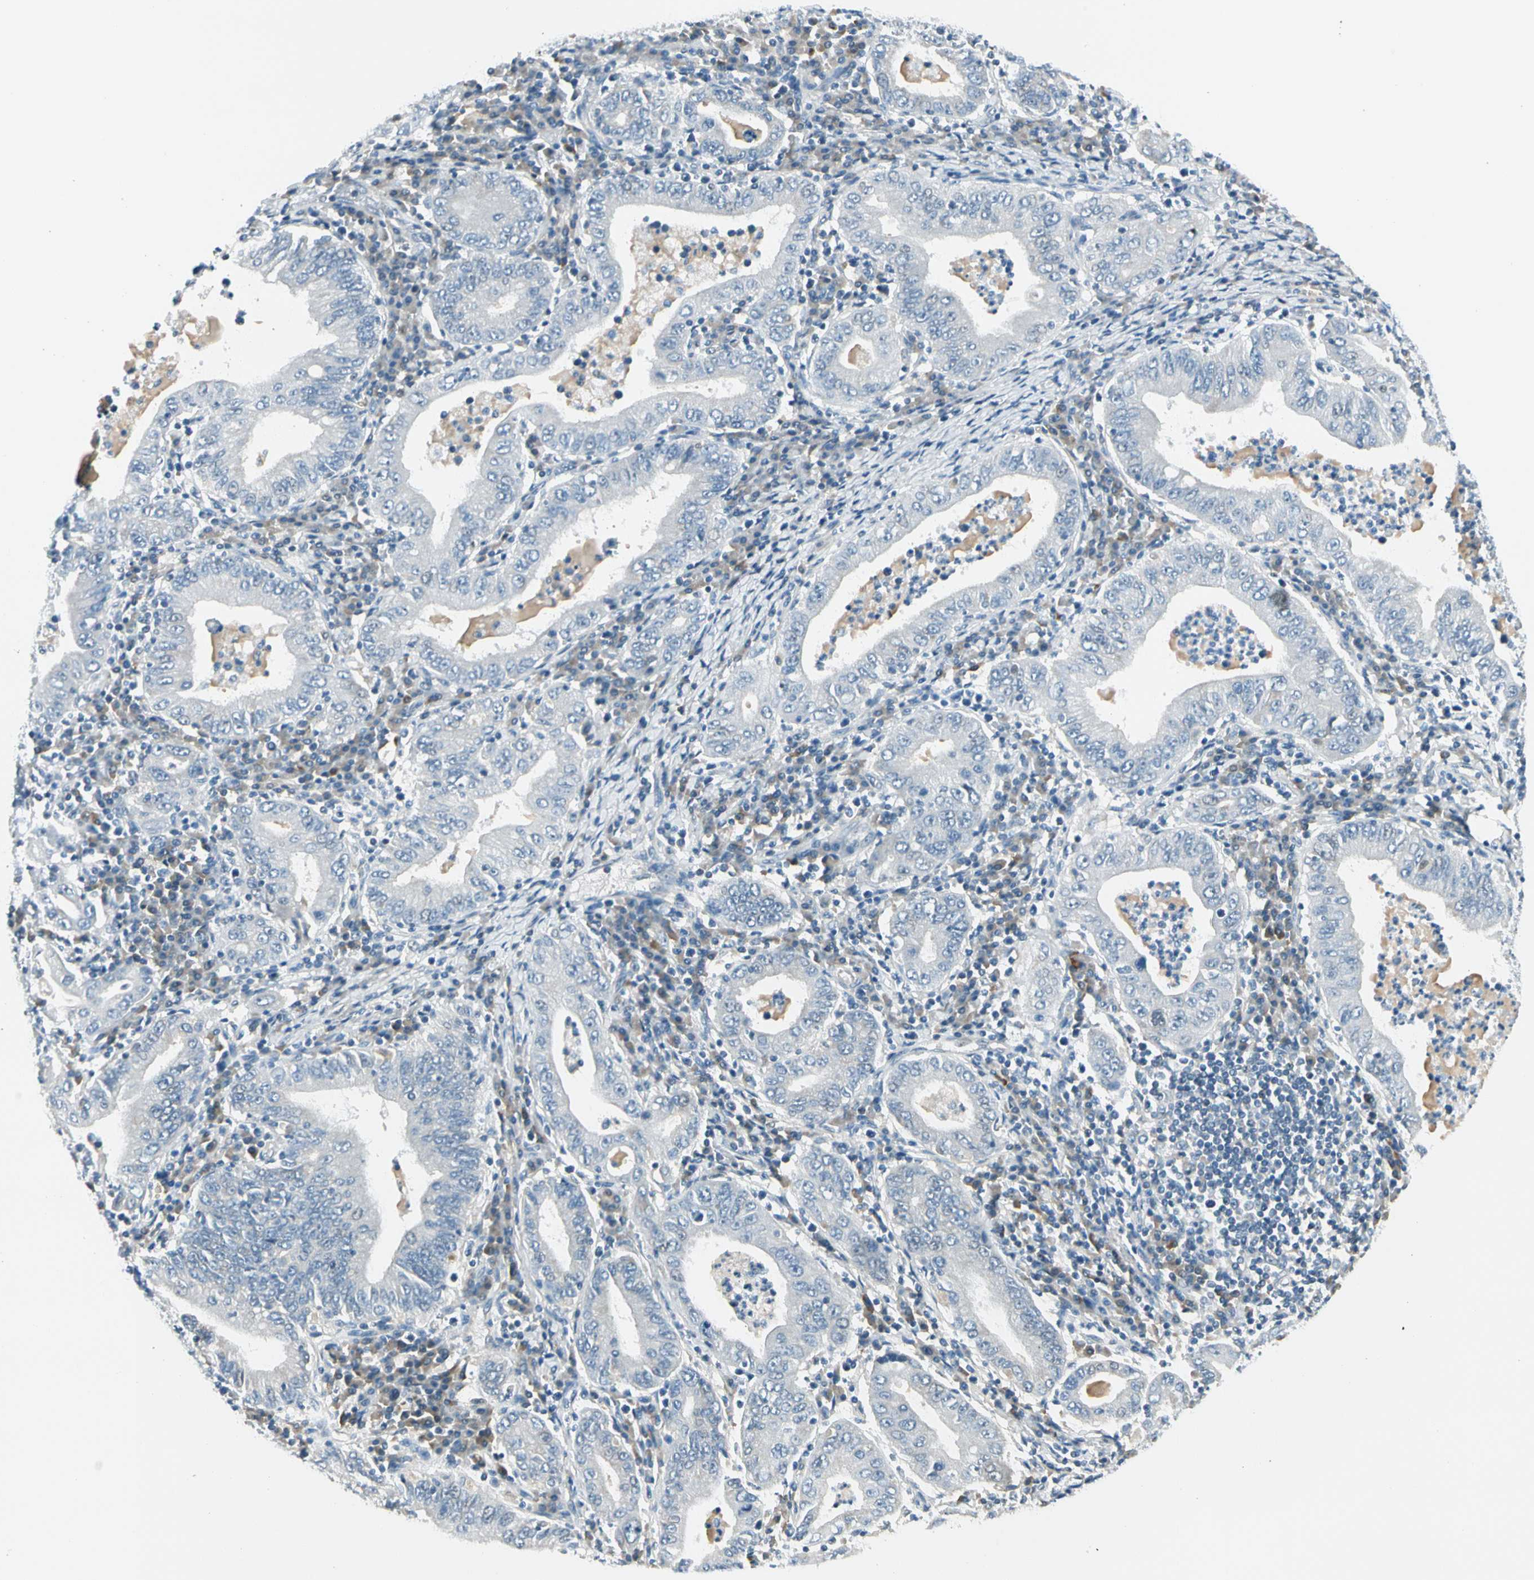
{"staining": {"intensity": "negative", "quantity": "none", "location": "none"}, "tissue": "stomach cancer", "cell_type": "Tumor cells", "image_type": "cancer", "snomed": [{"axis": "morphology", "description": "Normal tissue, NOS"}, {"axis": "morphology", "description": "Adenocarcinoma, NOS"}, {"axis": "topography", "description": "Esophagus"}, {"axis": "topography", "description": "Stomach, upper"}, {"axis": "topography", "description": "Peripheral nerve tissue"}], "caption": "The IHC histopathology image has no significant expression in tumor cells of stomach cancer tissue.", "gene": "ZSCAN1", "patient": {"sex": "male", "age": 62}}